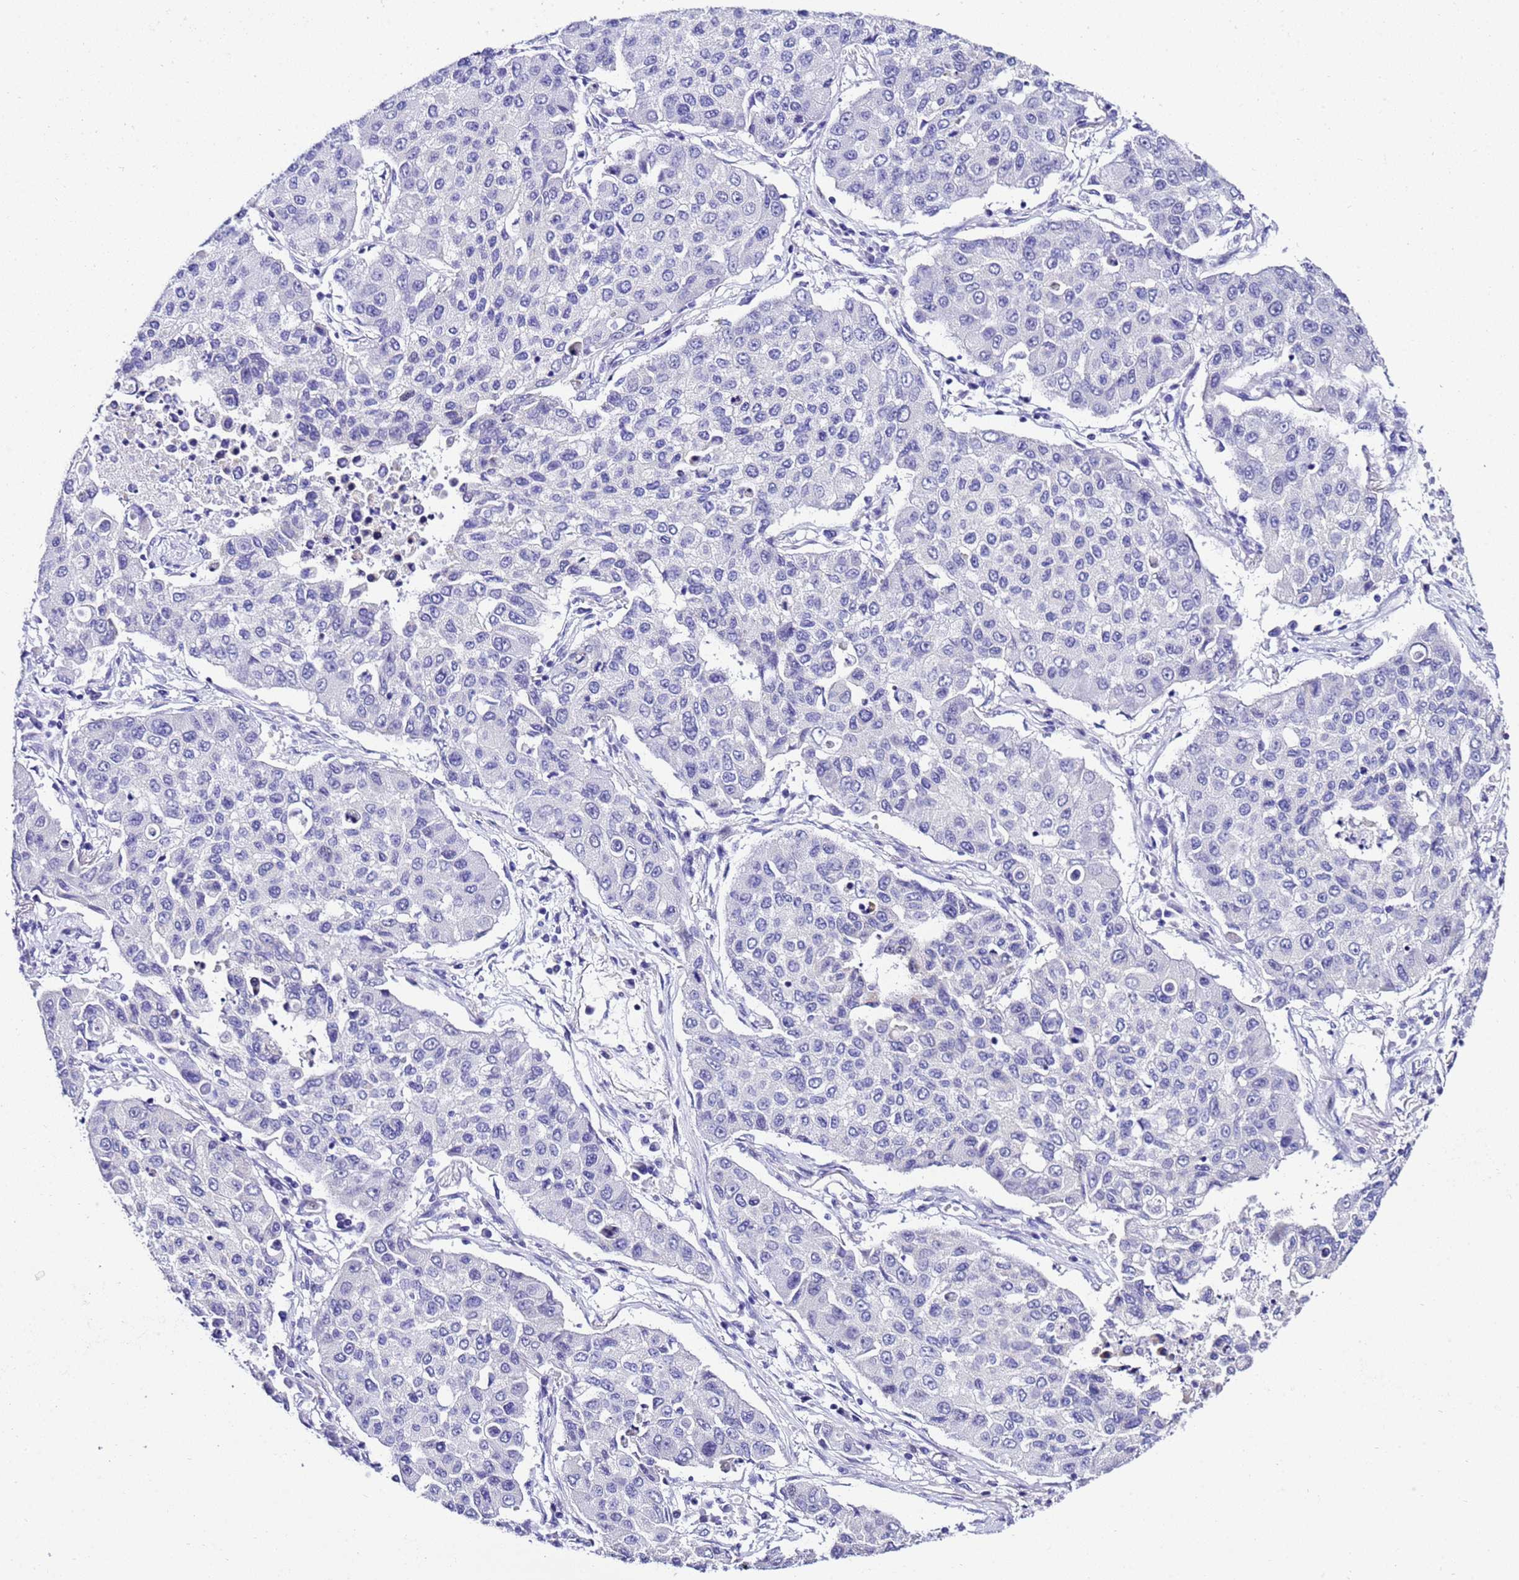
{"staining": {"intensity": "negative", "quantity": "none", "location": "none"}, "tissue": "lung cancer", "cell_type": "Tumor cells", "image_type": "cancer", "snomed": [{"axis": "morphology", "description": "Squamous cell carcinoma, NOS"}, {"axis": "topography", "description": "Lung"}], "caption": "Immunohistochemistry (IHC) of human squamous cell carcinoma (lung) reveals no expression in tumor cells. (DAB (3,3'-diaminobenzidine) immunohistochemistry with hematoxylin counter stain).", "gene": "ZNF417", "patient": {"sex": "male", "age": 74}}